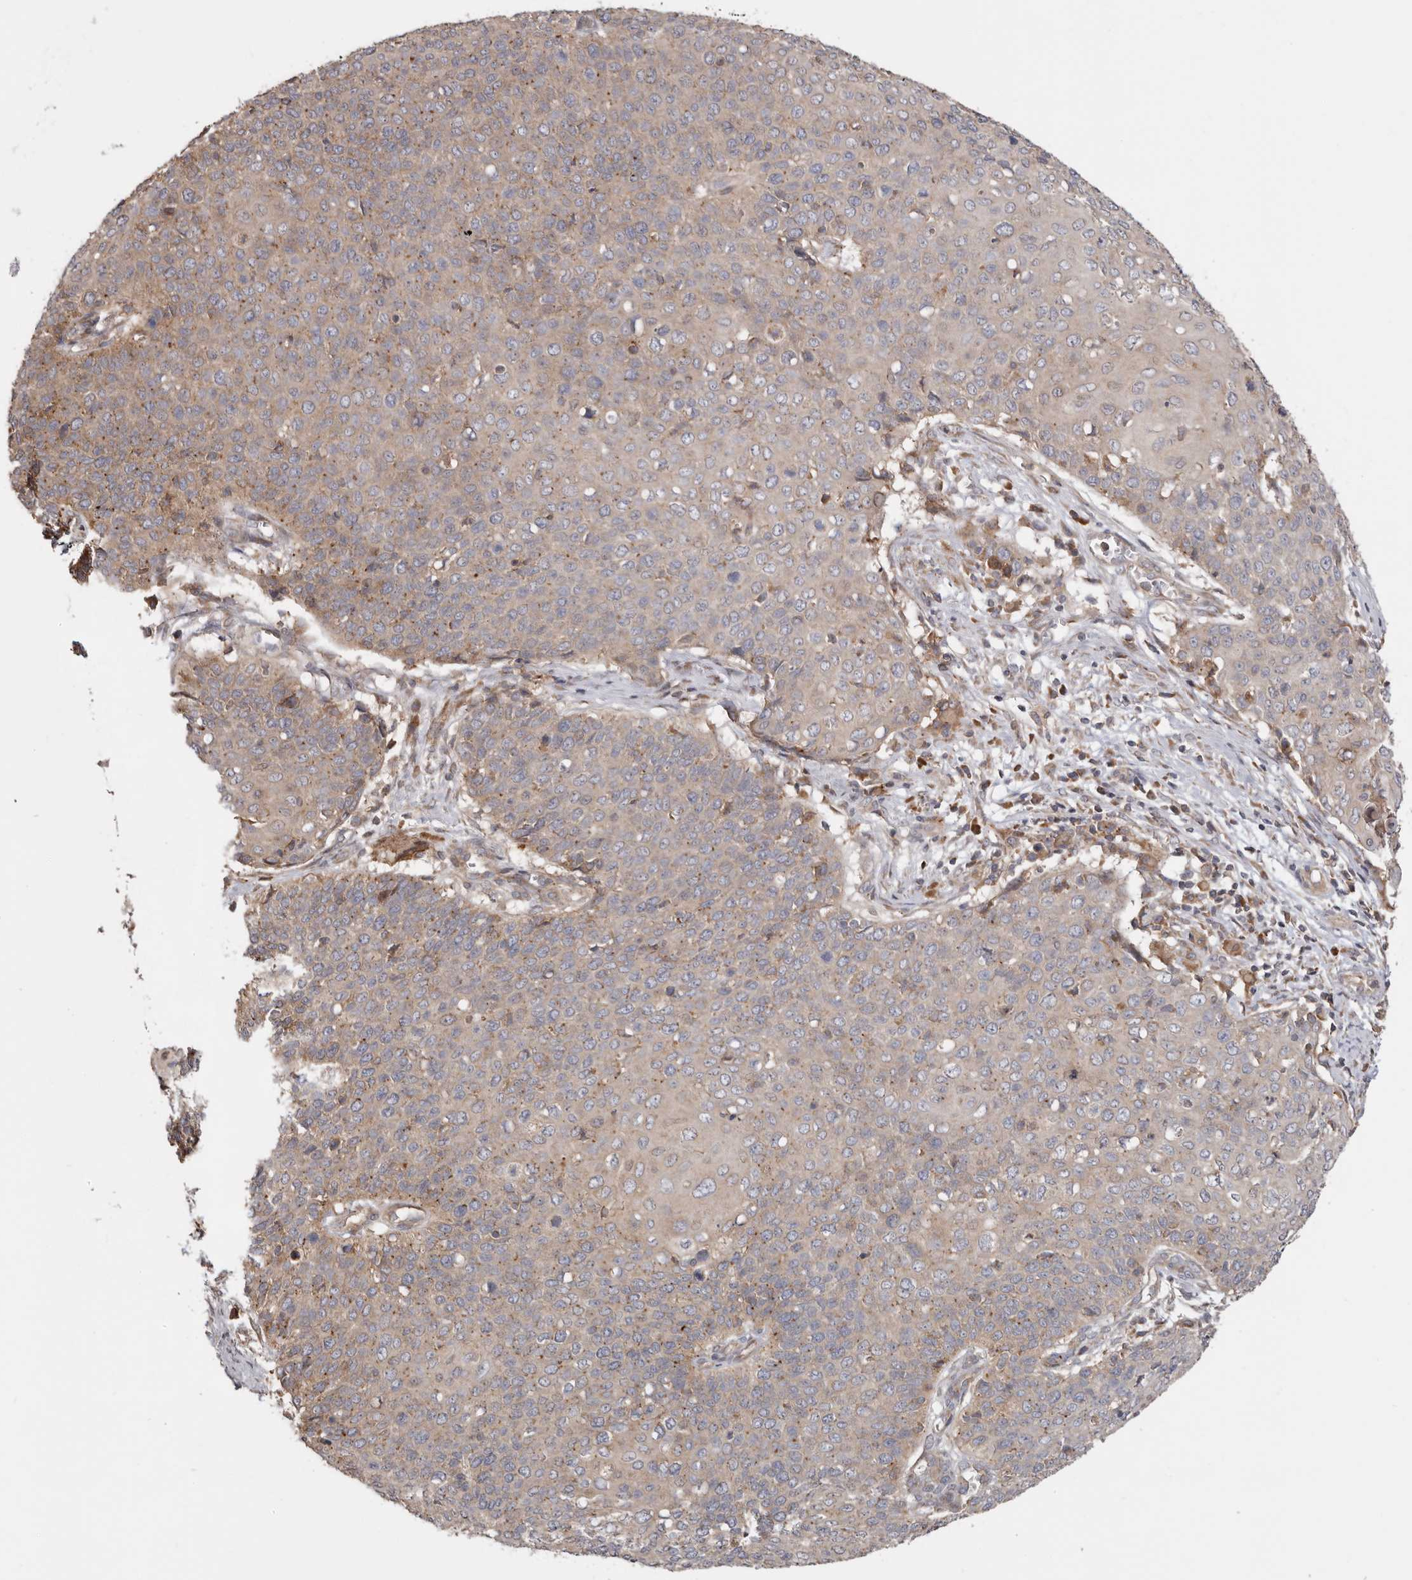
{"staining": {"intensity": "weak", "quantity": ">75%", "location": "cytoplasmic/membranous"}, "tissue": "cervical cancer", "cell_type": "Tumor cells", "image_type": "cancer", "snomed": [{"axis": "morphology", "description": "Squamous cell carcinoma, NOS"}, {"axis": "topography", "description": "Cervix"}], "caption": "Brown immunohistochemical staining in human cervical cancer displays weak cytoplasmic/membranous staining in approximately >75% of tumor cells.", "gene": "TMUB1", "patient": {"sex": "female", "age": 39}}